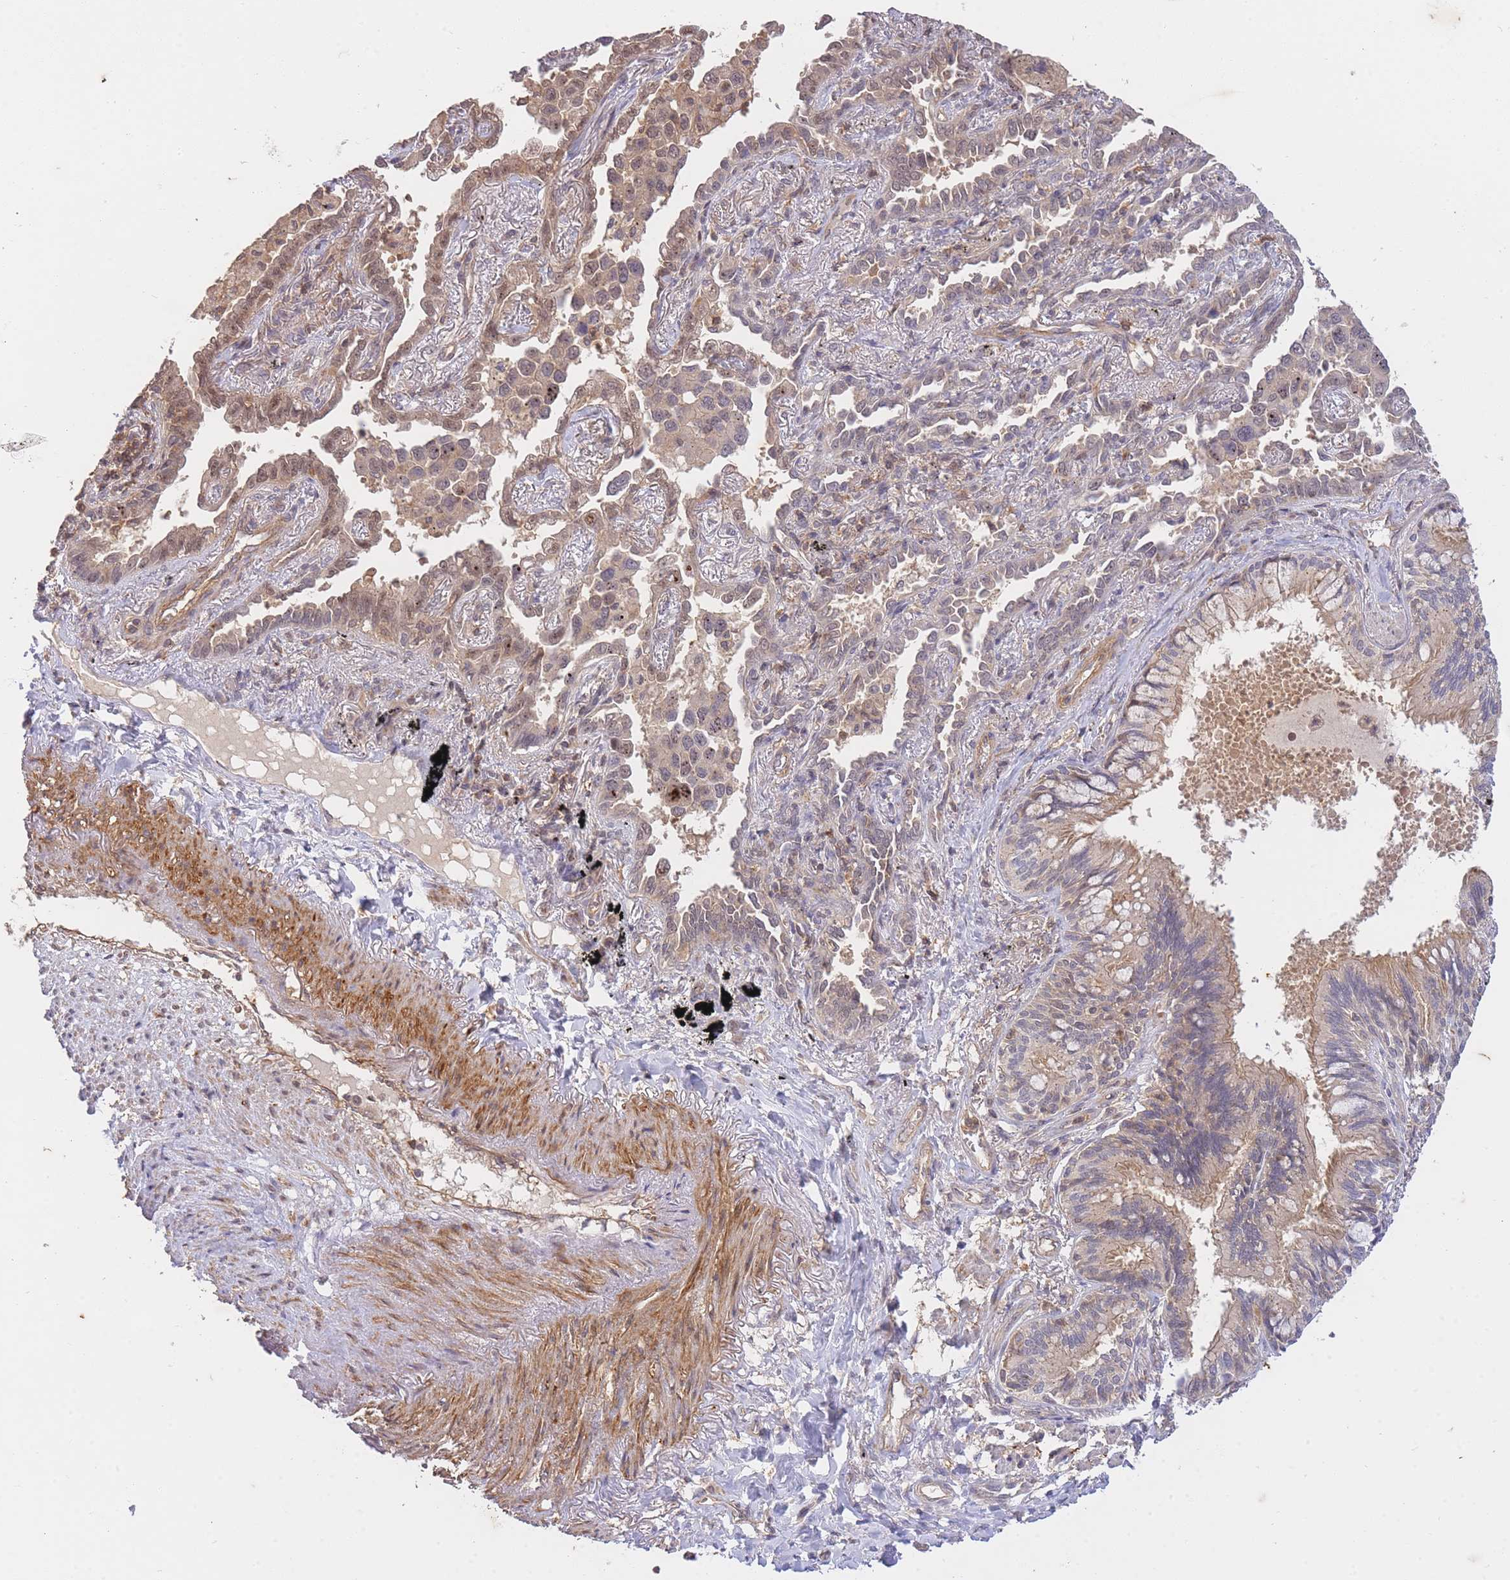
{"staining": {"intensity": "weak", "quantity": ">75%", "location": "cytoplasmic/membranous,nuclear"}, "tissue": "lung cancer", "cell_type": "Tumor cells", "image_type": "cancer", "snomed": [{"axis": "morphology", "description": "Adenocarcinoma, NOS"}, {"axis": "topography", "description": "Lung"}], "caption": "Immunohistochemistry of lung cancer exhibits low levels of weak cytoplasmic/membranous and nuclear expression in about >75% of tumor cells.", "gene": "ST8SIA4", "patient": {"sex": "male", "age": 67}}